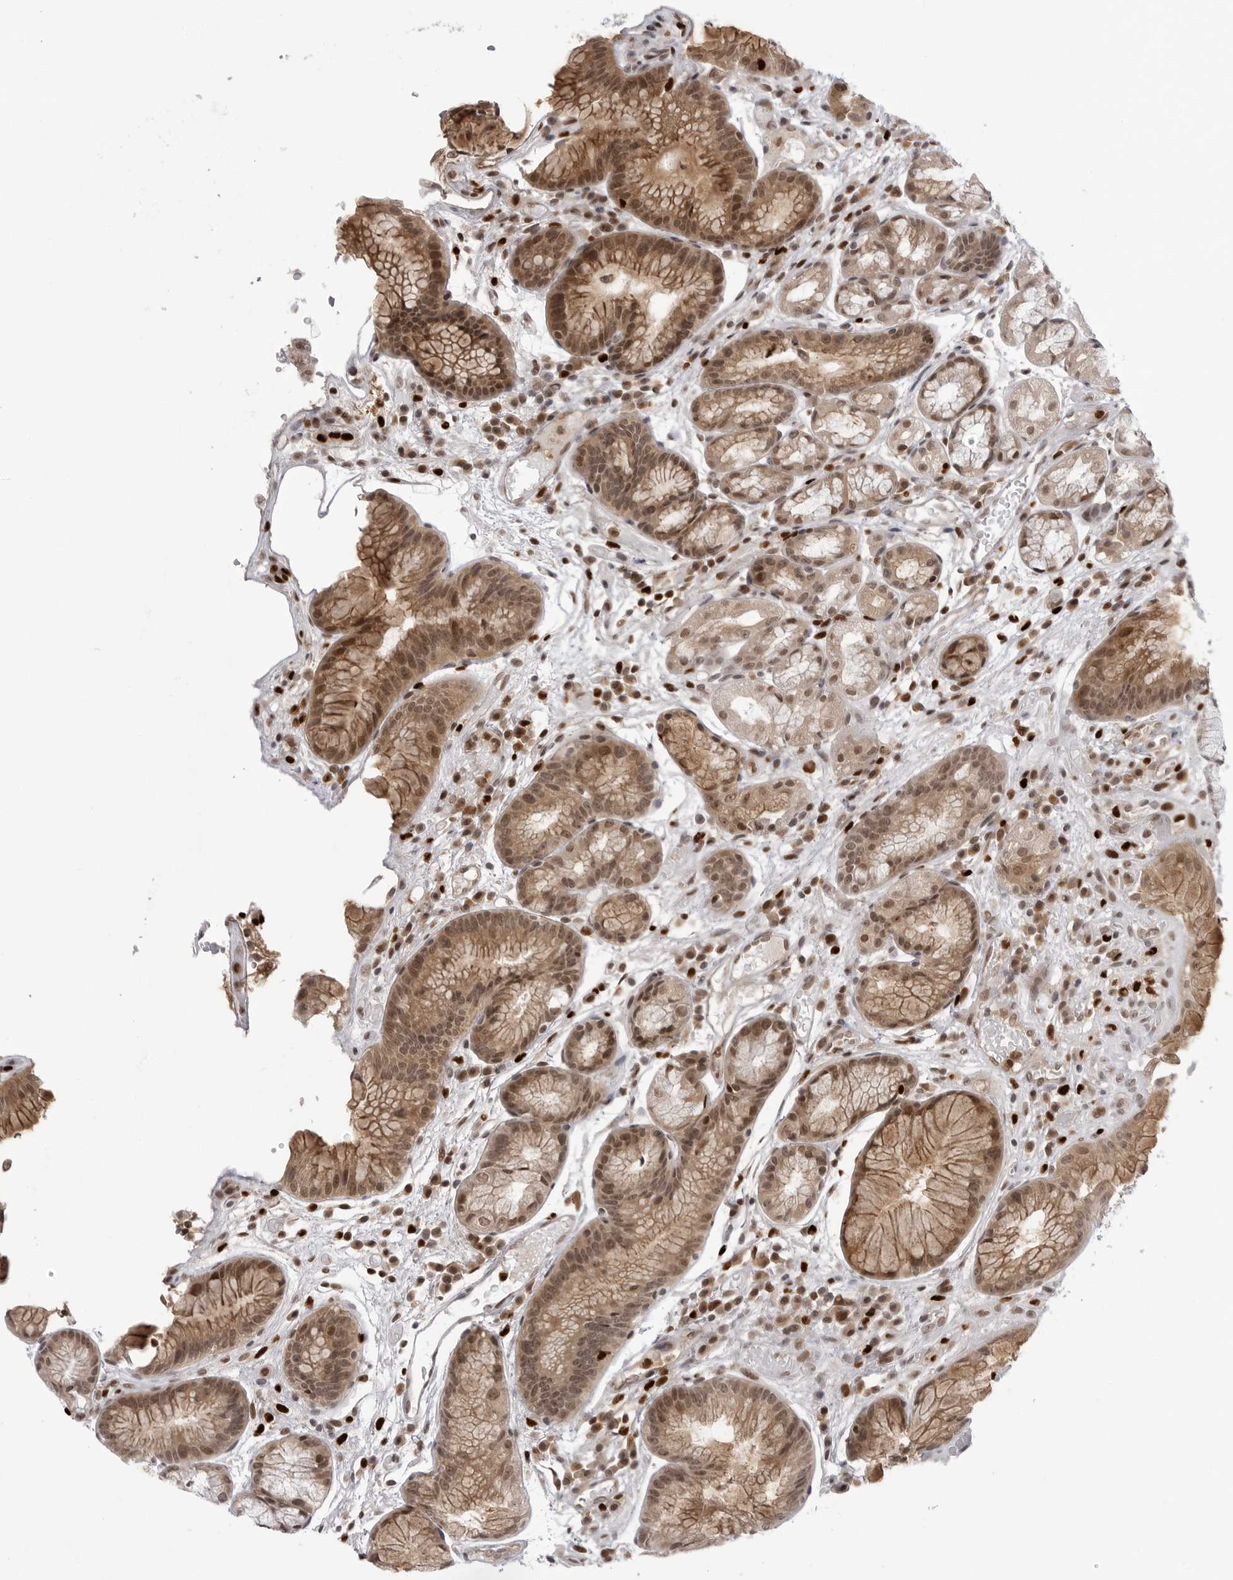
{"staining": {"intensity": "moderate", "quantity": "25%-75%", "location": "cytoplasmic/membranous,nuclear"}, "tissue": "stomach", "cell_type": "Glandular cells", "image_type": "normal", "snomed": [{"axis": "morphology", "description": "Normal tissue, NOS"}, {"axis": "topography", "description": "Stomach, upper"}], "caption": "A brown stain shows moderate cytoplasmic/membranous,nuclear expression of a protein in glandular cells of benign stomach.", "gene": "PTK2B", "patient": {"sex": "male", "age": 72}}